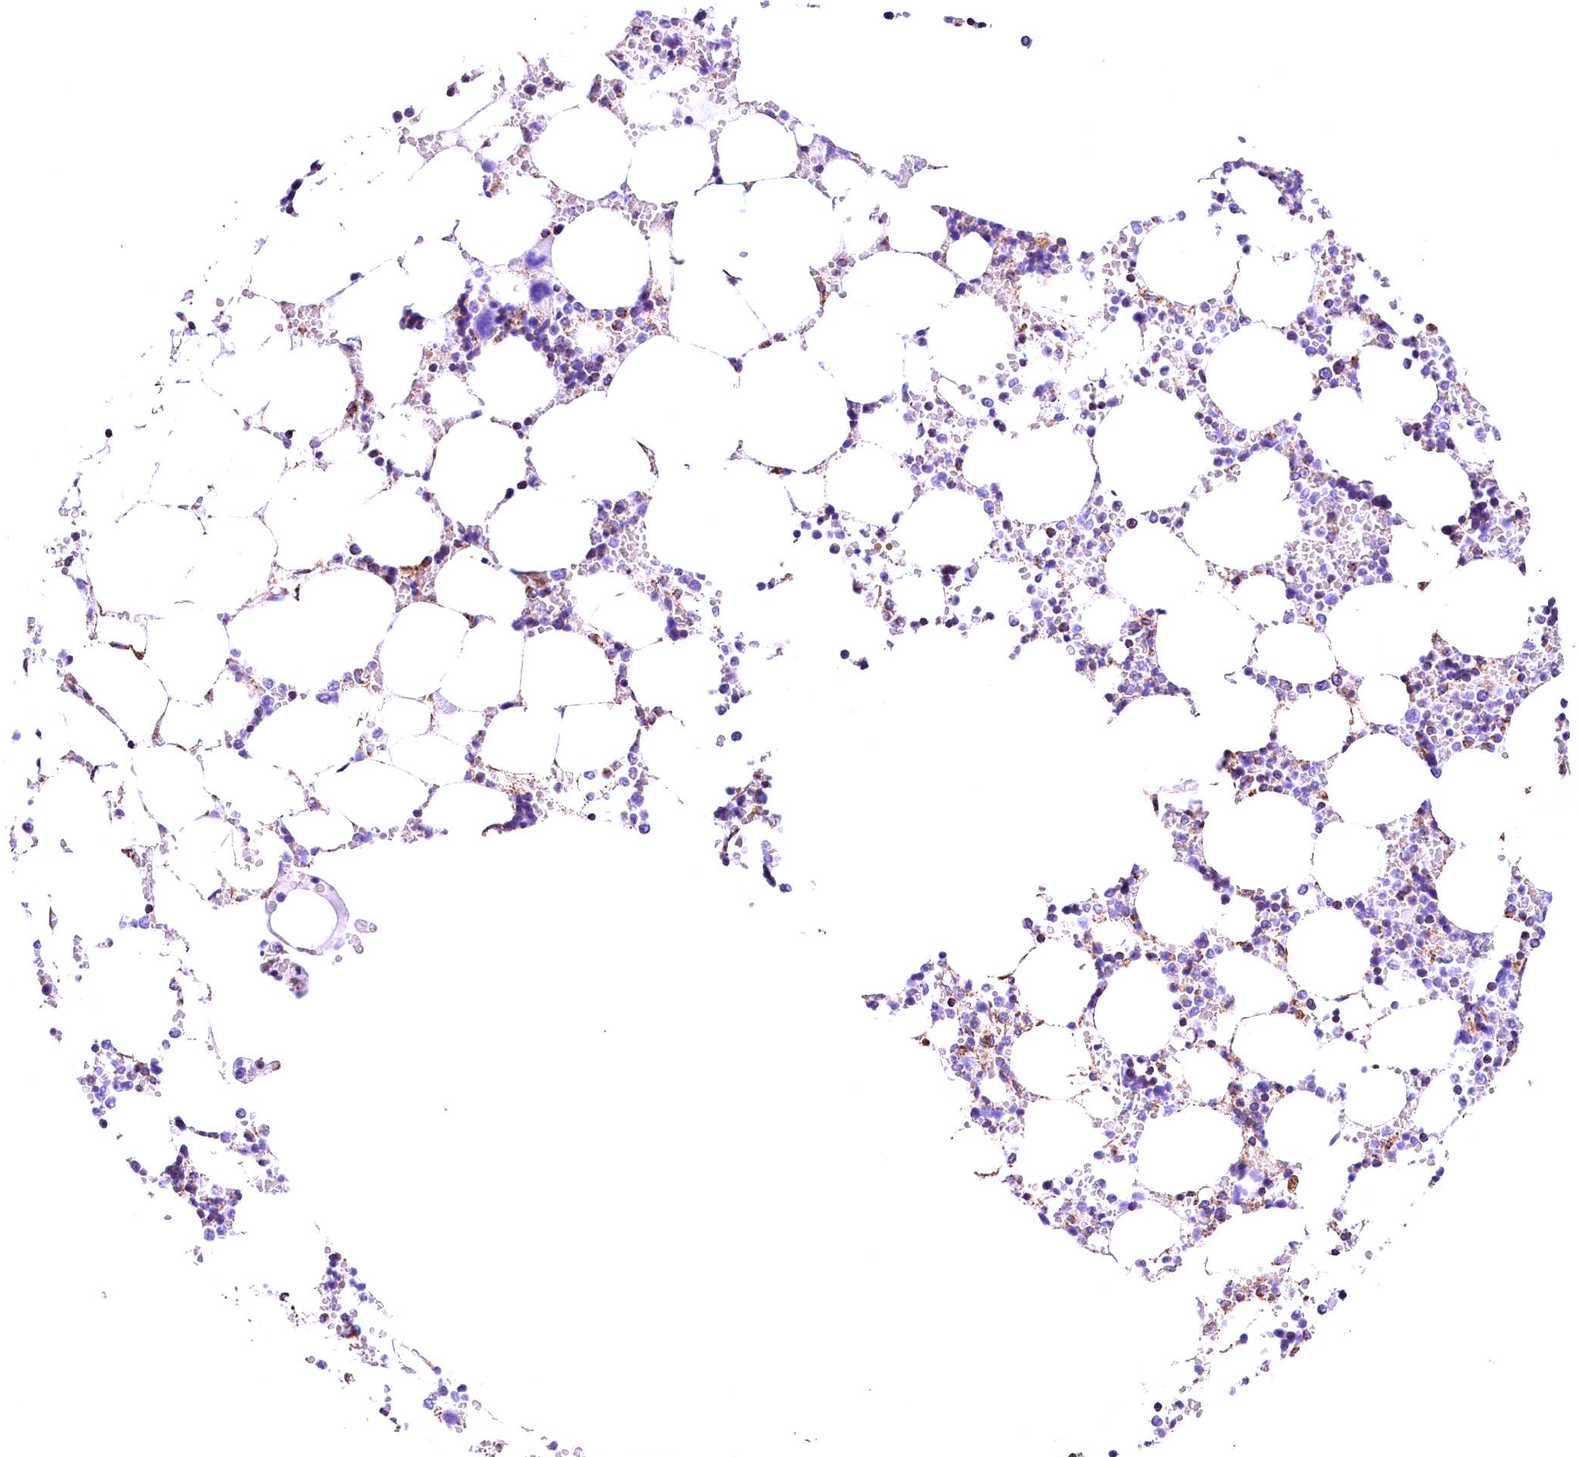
{"staining": {"intensity": "moderate", "quantity": "<25%", "location": "cytoplasmic/membranous"}, "tissue": "bone marrow", "cell_type": "Hematopoietic cells", "image_type": "normal", "snomed": [{"axis": "morphology", "description": "Normal tissue, NOS"}, {"axis": "topography", "description": "Bone marrow"}], "caption": "IHC histopathology image of normal bone marrow stained for a protein (brown), which exhibits low levels of moderate cytoplasmic/membranous positivity in about <25% of hematopoietic cells.", "gene": "ACAA2", "patient": {"sex": "male", "age": 64}}